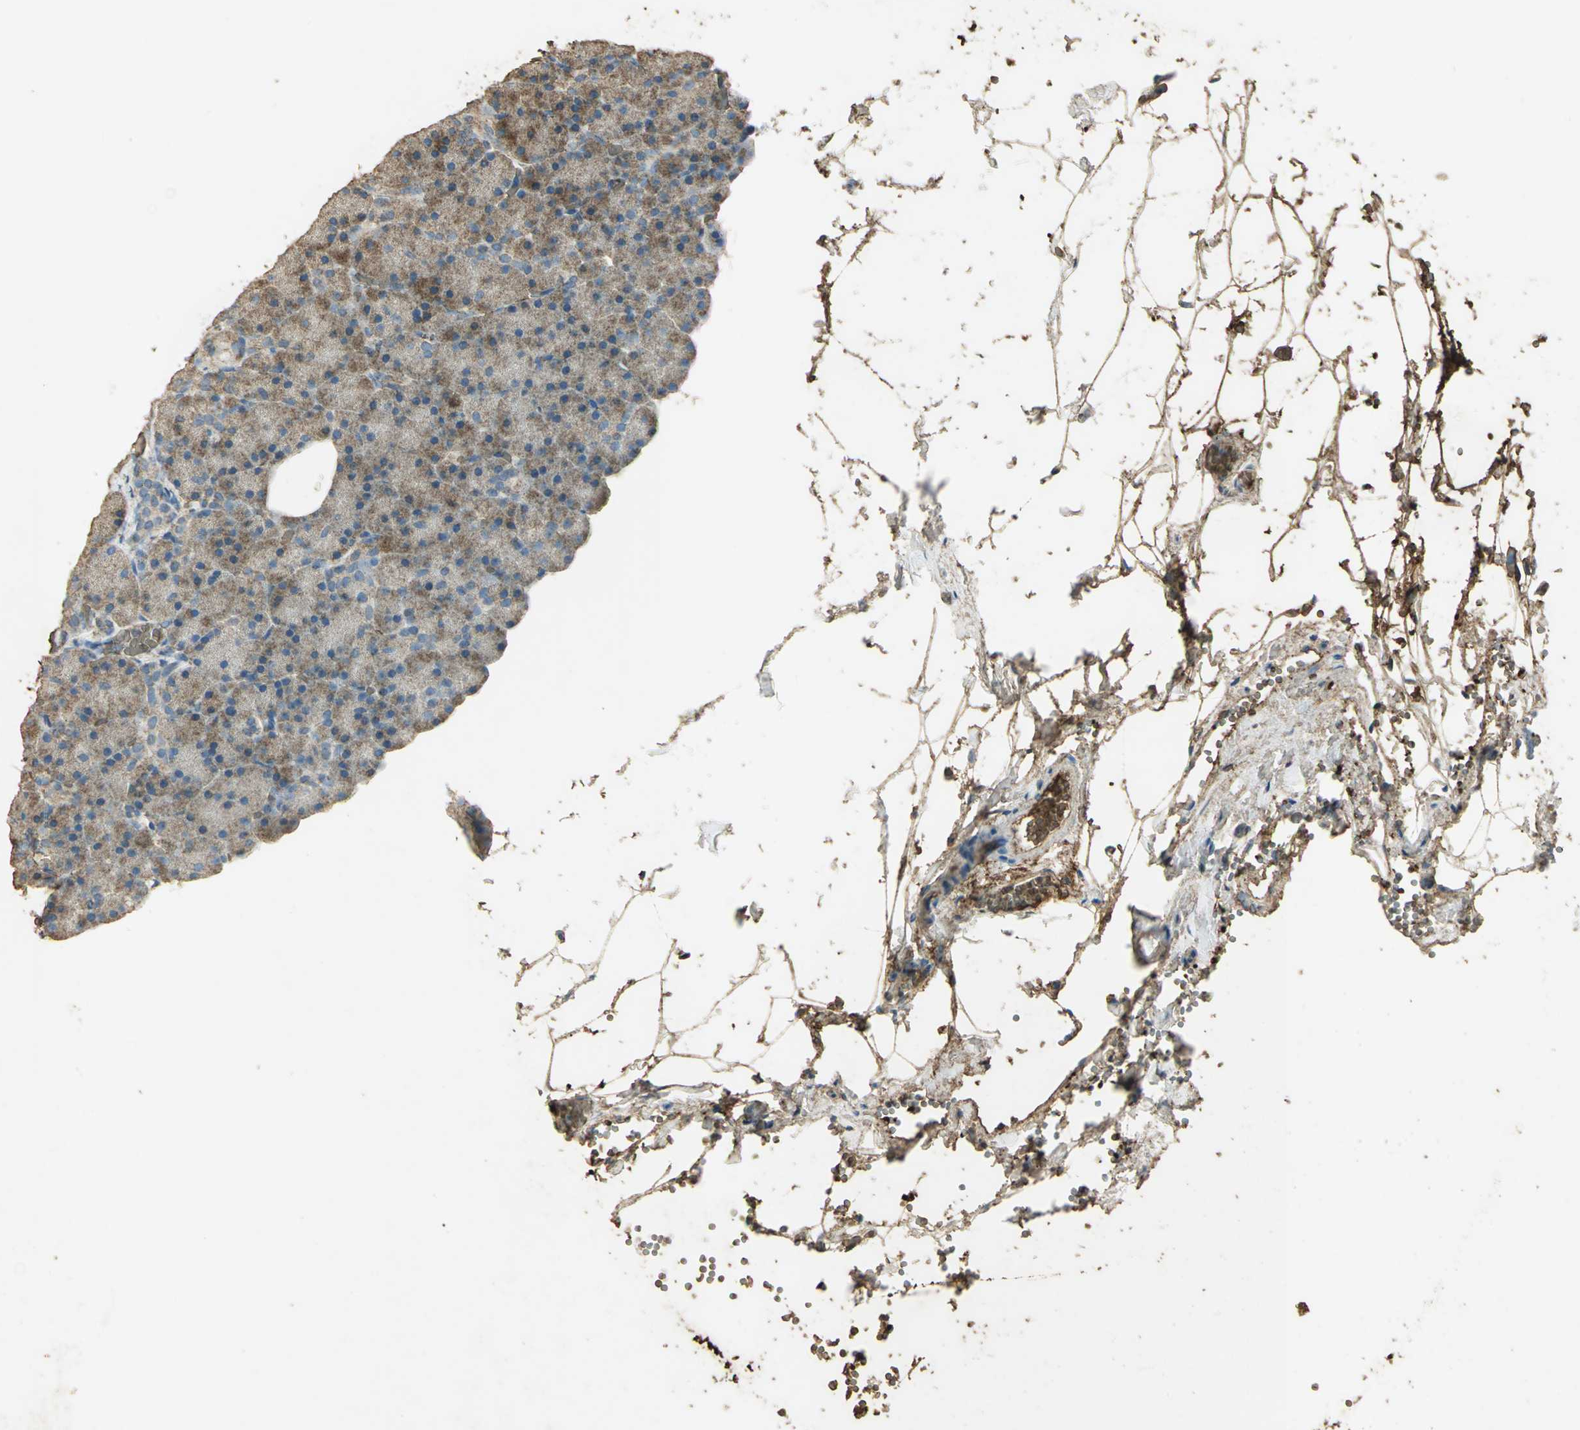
{"staining": {"intensity": "moderate", "quantity": "25%-75%", "location": "cytoplasmic/membranous"}, "tissue": "pancreas", "cell_type": "Exocrine glandular cells", "image_type": "normal", "snomed": [{"axis": "morphology", "description": "Normal tissue, NOS"}, {"axis": "topography", "description": "Pancreas"}], "caption": "IHC staining of normal pancreas, which displays medium levels of moderate cytoplasmic/membranous expression in approximately 25%-75% of exocrine glandular cells indicating moderate cytoplasmic/membranous protein staining. The staining was performed using DAB (3,3'-diaminobenzidine) (brown) for protein detection and nuclei were counterstained in hematoxylin (blue).", "gene": "TRAPPC2", "patient": {"sex": "female", "age": 35}}